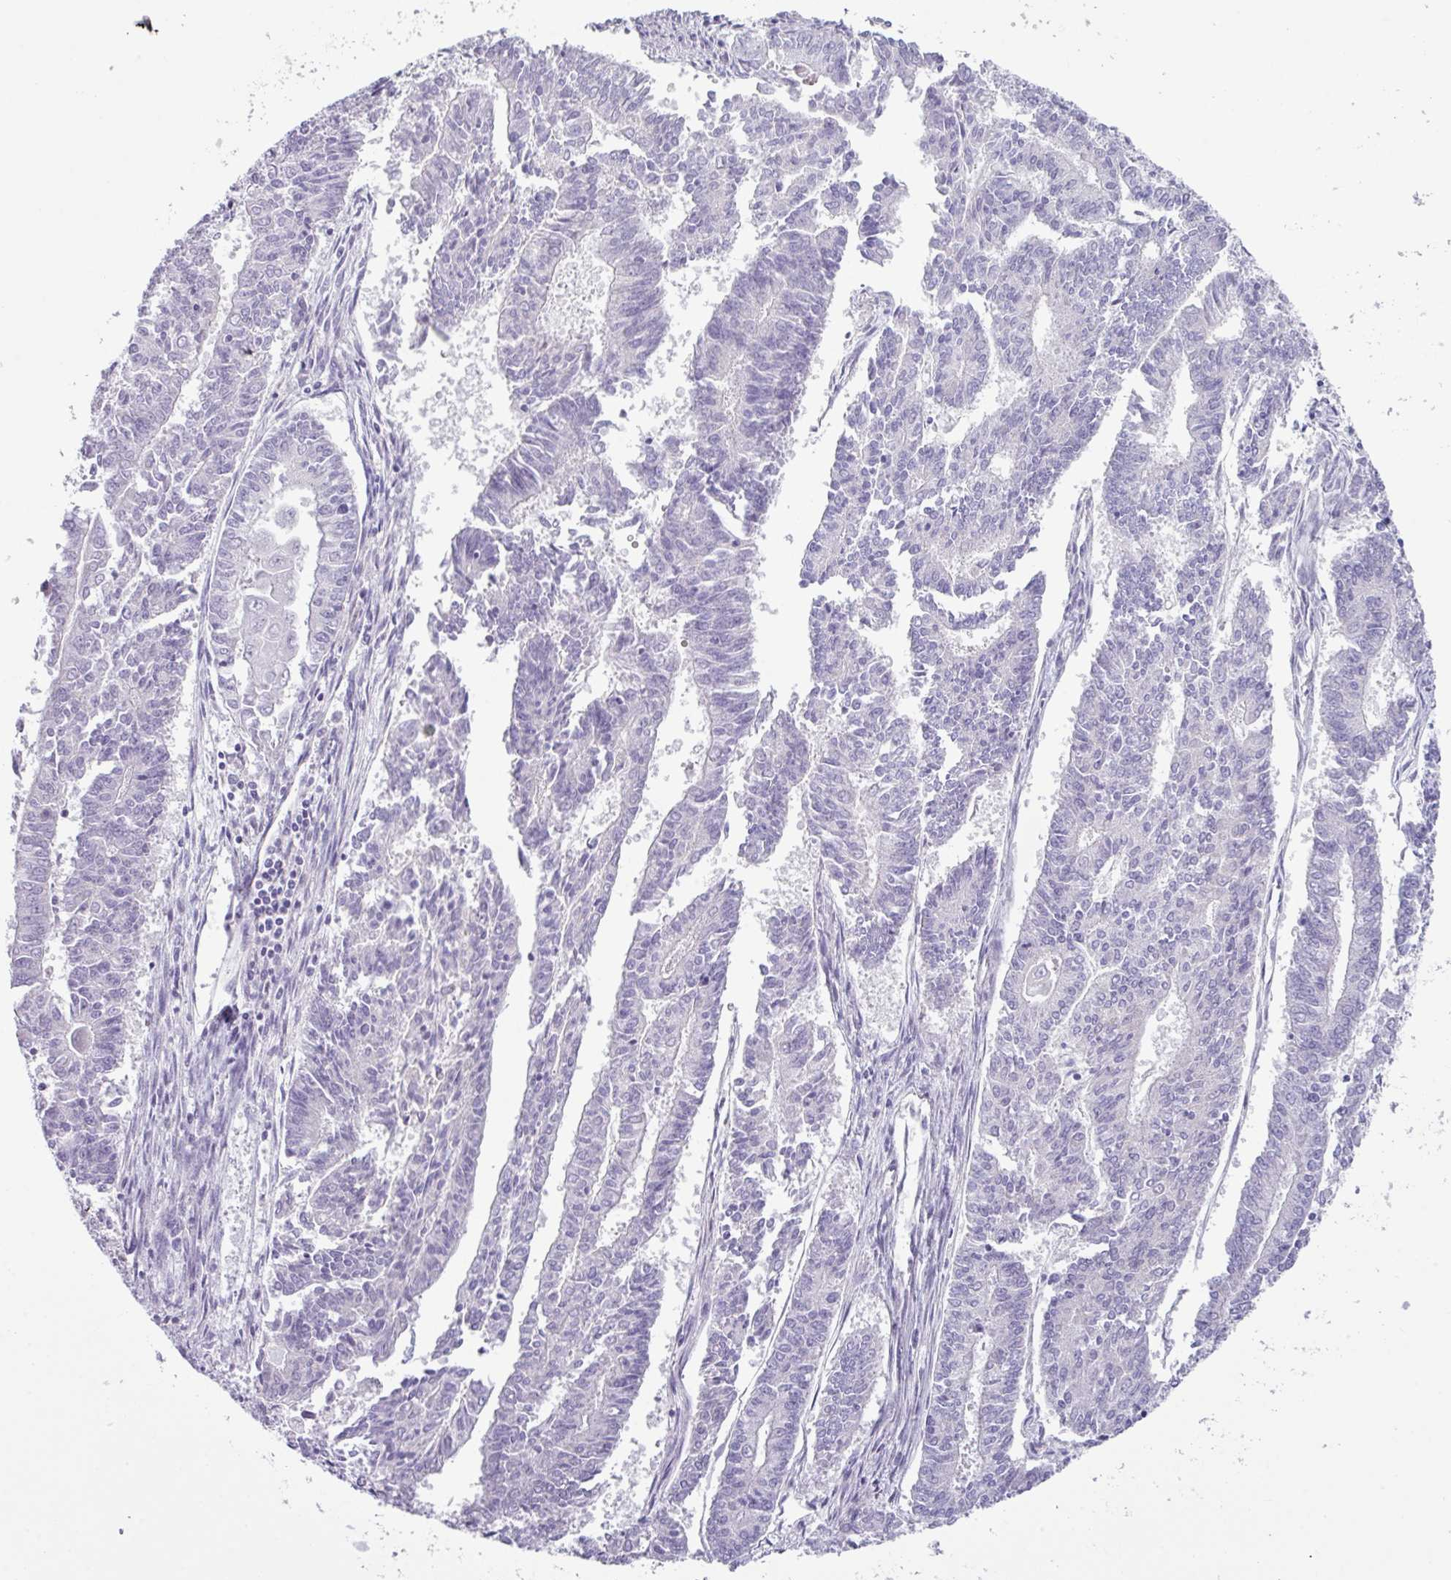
{"staining": {"intensity": "negative", "quantity": "none", "location": "none"}, "tissue": "endometrial cancer", "cell_type": "Tumor cells", "image_type": "cancer", "snomed": [{"axis": "morphology", "description": "Adenocarcinoma, NOS"}, {"axis": "topography", "description": "Endometrium"}], "caption": "This is an immunohistochemistry (IHC) photomicrograph of endometrial cancer. There is no positivity in tumor cells.", "gene": "STAT5A", "patient": {"sex": "female", "age": 59}}